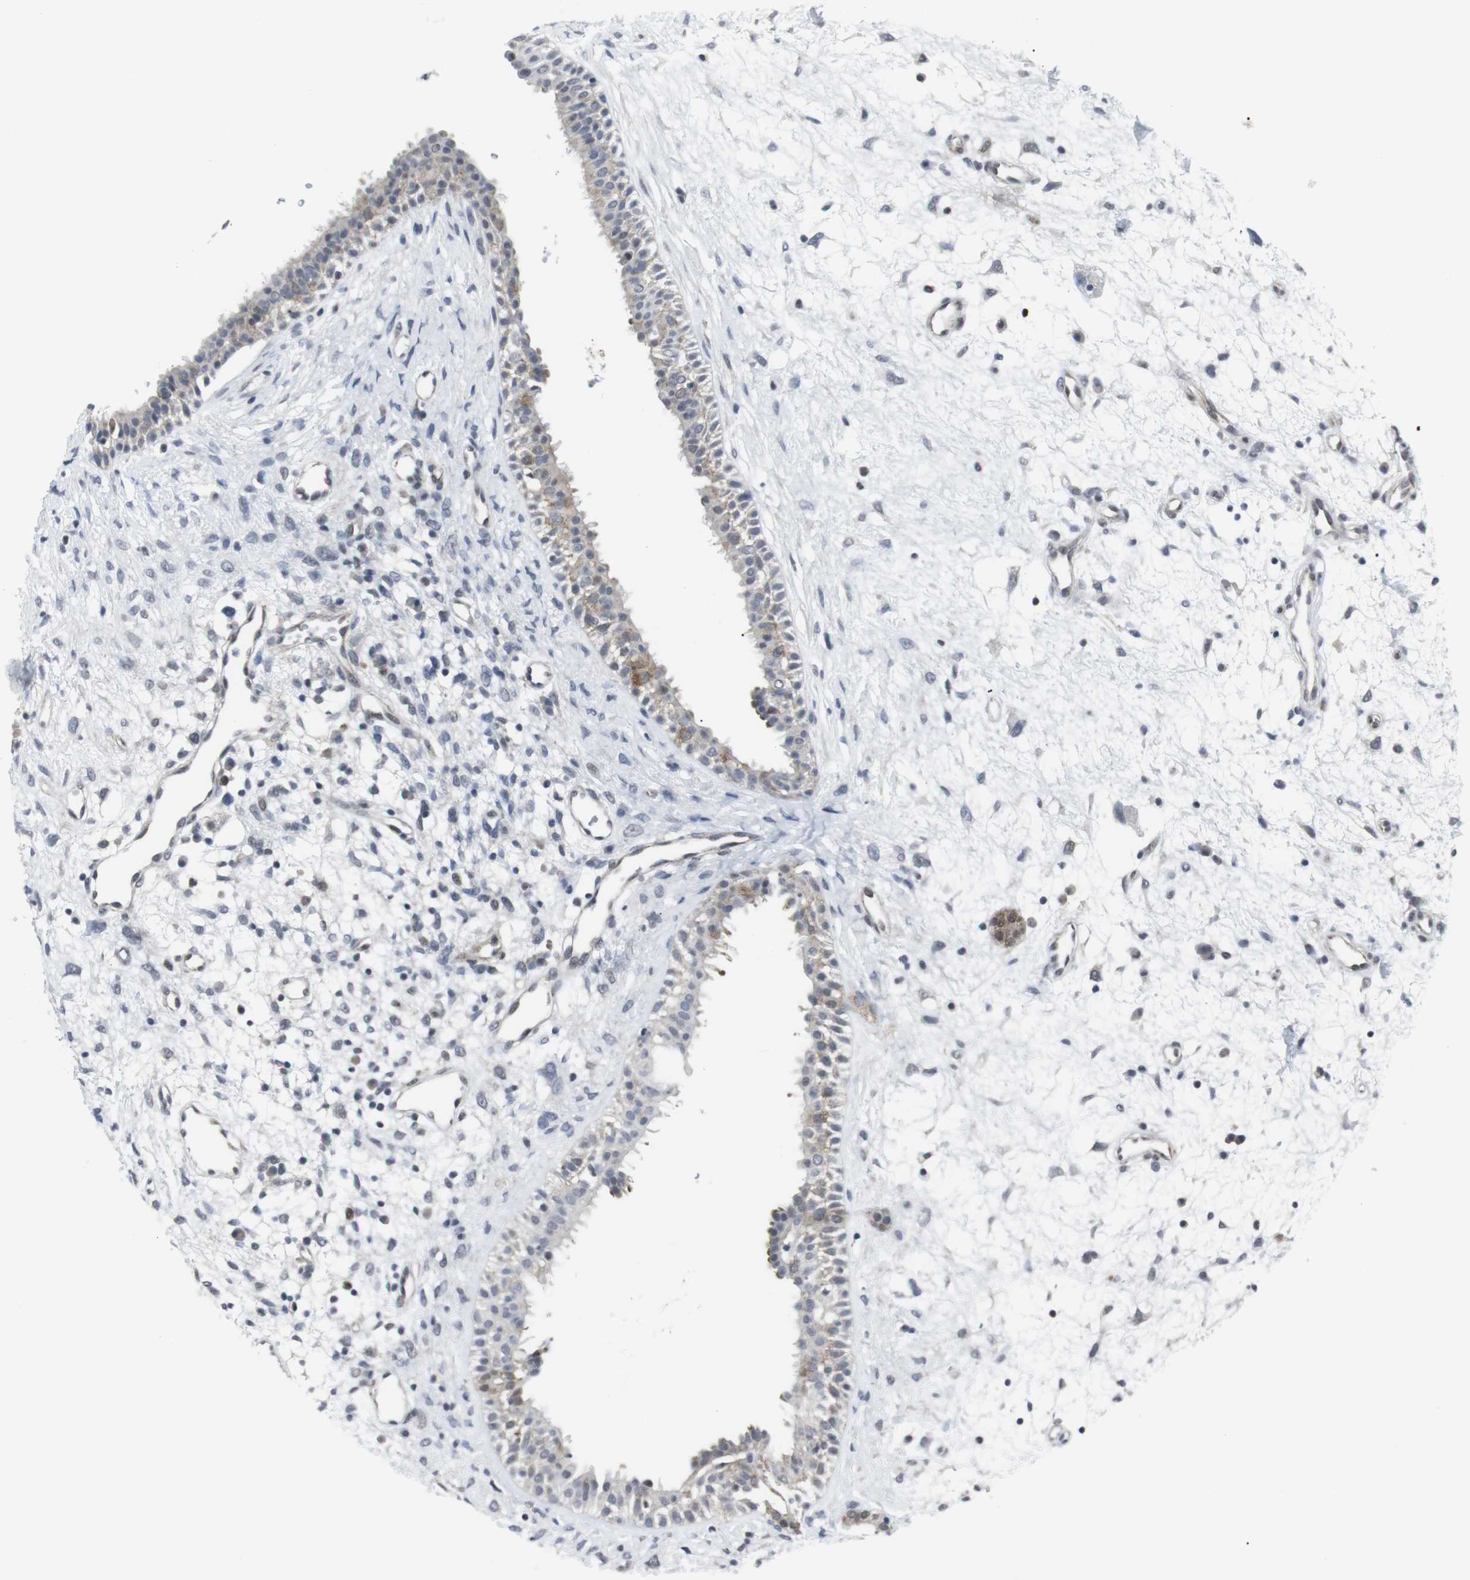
{"staining": {"intensity": "moderate", "quantity": "<25%", "location": "cytoplasmic/membranous"}, "tissue": "nasopharynx", "cell_type": "Respiratory epithelial cells", "image_type": "normal", "snomed": [{"axis": "morphology", "description": "Normal tissue, NOS"}, {"axis": "topography", "description": "Nasopharynx"}], "caption": "High-power microscopy captured an IHC histopathology image of normal nasopharynx, revealing moderate cytoplasmic/membranous staining in approximately <25% of respiratory epithelial cells.", "gene": "GEMIN2", "patient": {"sex": "male", "age": 22}}